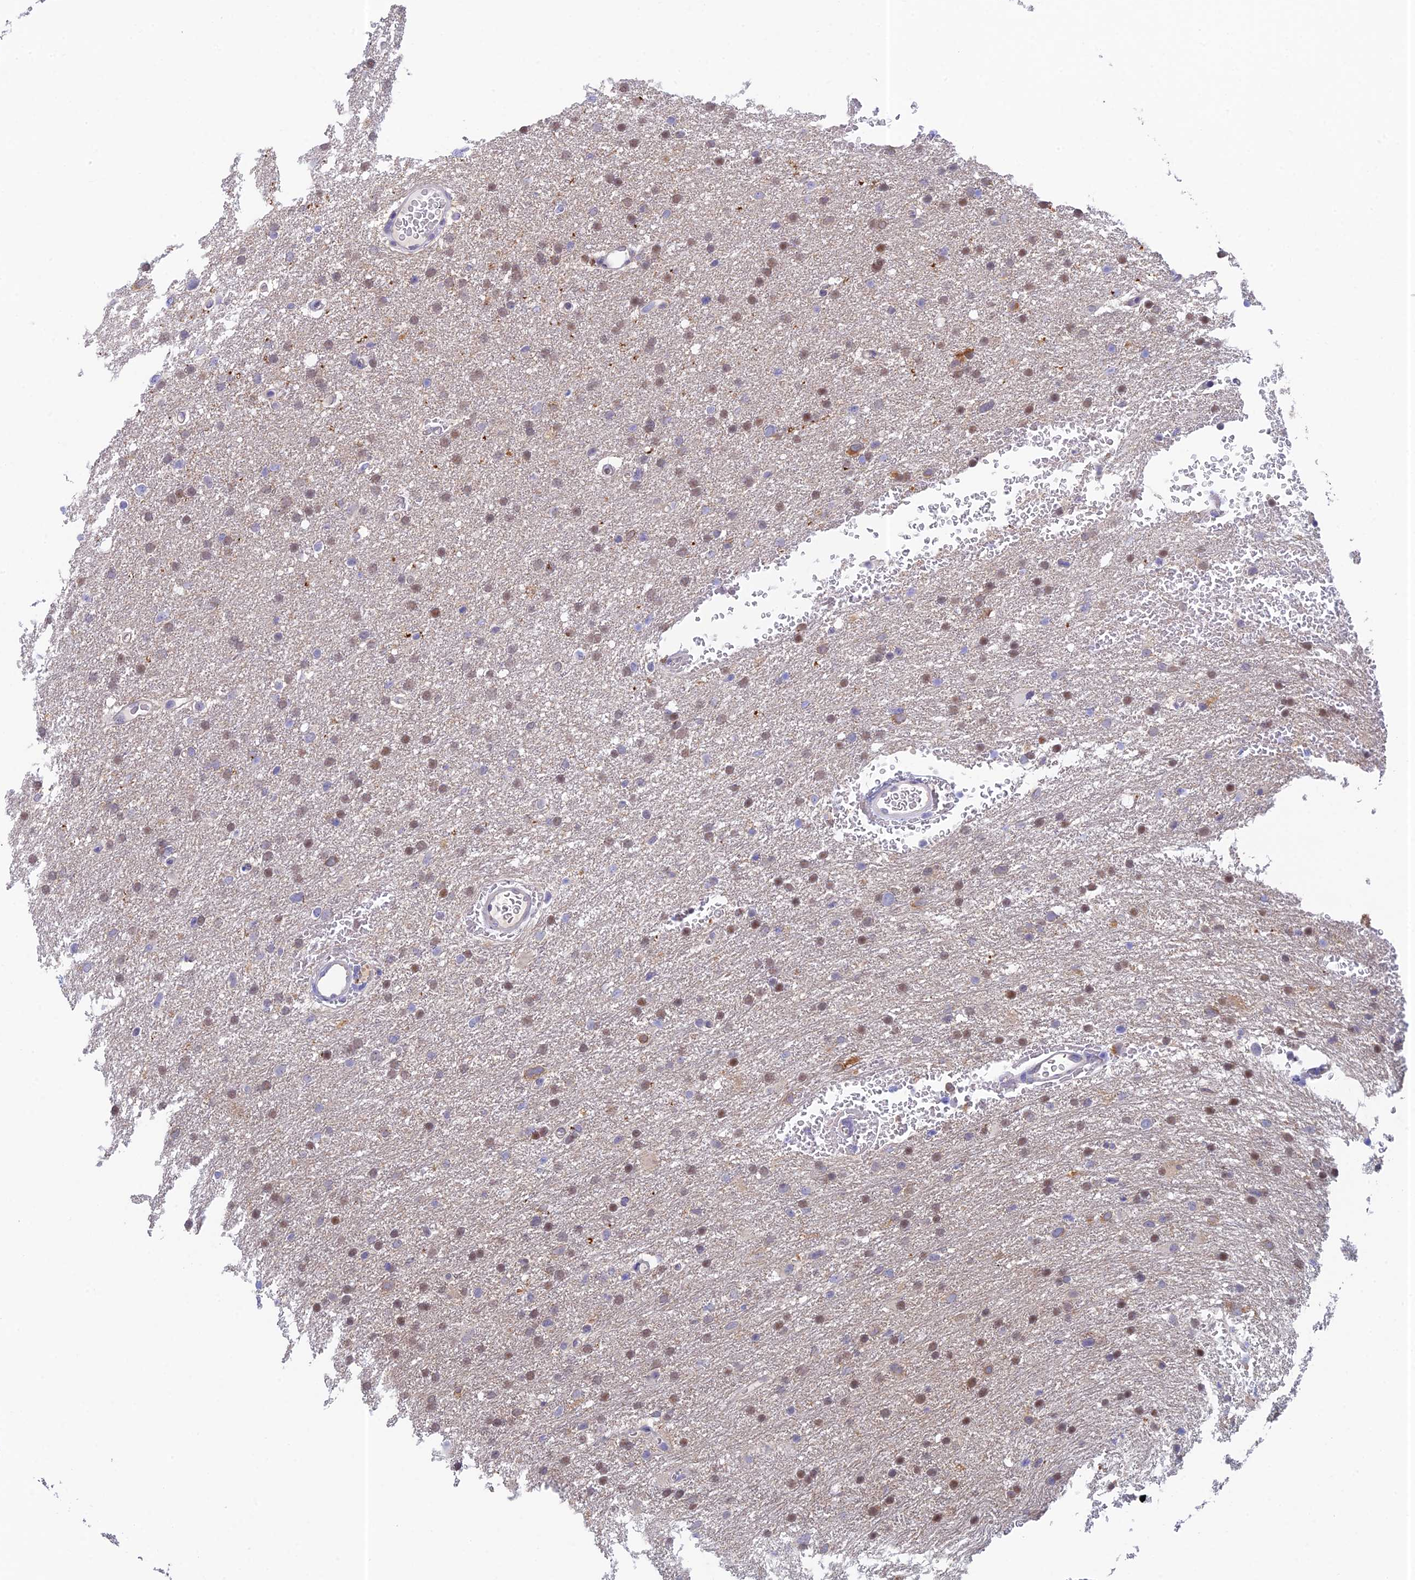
{"staining": {"intensity": "moderate", "quantity": "25%-75%", "location": "nuclear"}, "tissue": "glioma", "cell_type": "Tumor cells", "image_type": "cancer", "snomed": [{"axis": "morphology", "description": "Glioma, malignant, High grade"}, {"axis": "topography", "description": "Cerebral cortex"}], "caption": "High-magnification brightfield microscopy of glioma stained with DAB (3,3'-diaminobenzidine) (brown) and counterstained with hematoxylin (blue). tumor cells exhibit moderate nuclear staining is seen in approximately25%-75% of cells.", "gene": "MRPL17", "patient": {"sex": "female", "age": 36}}